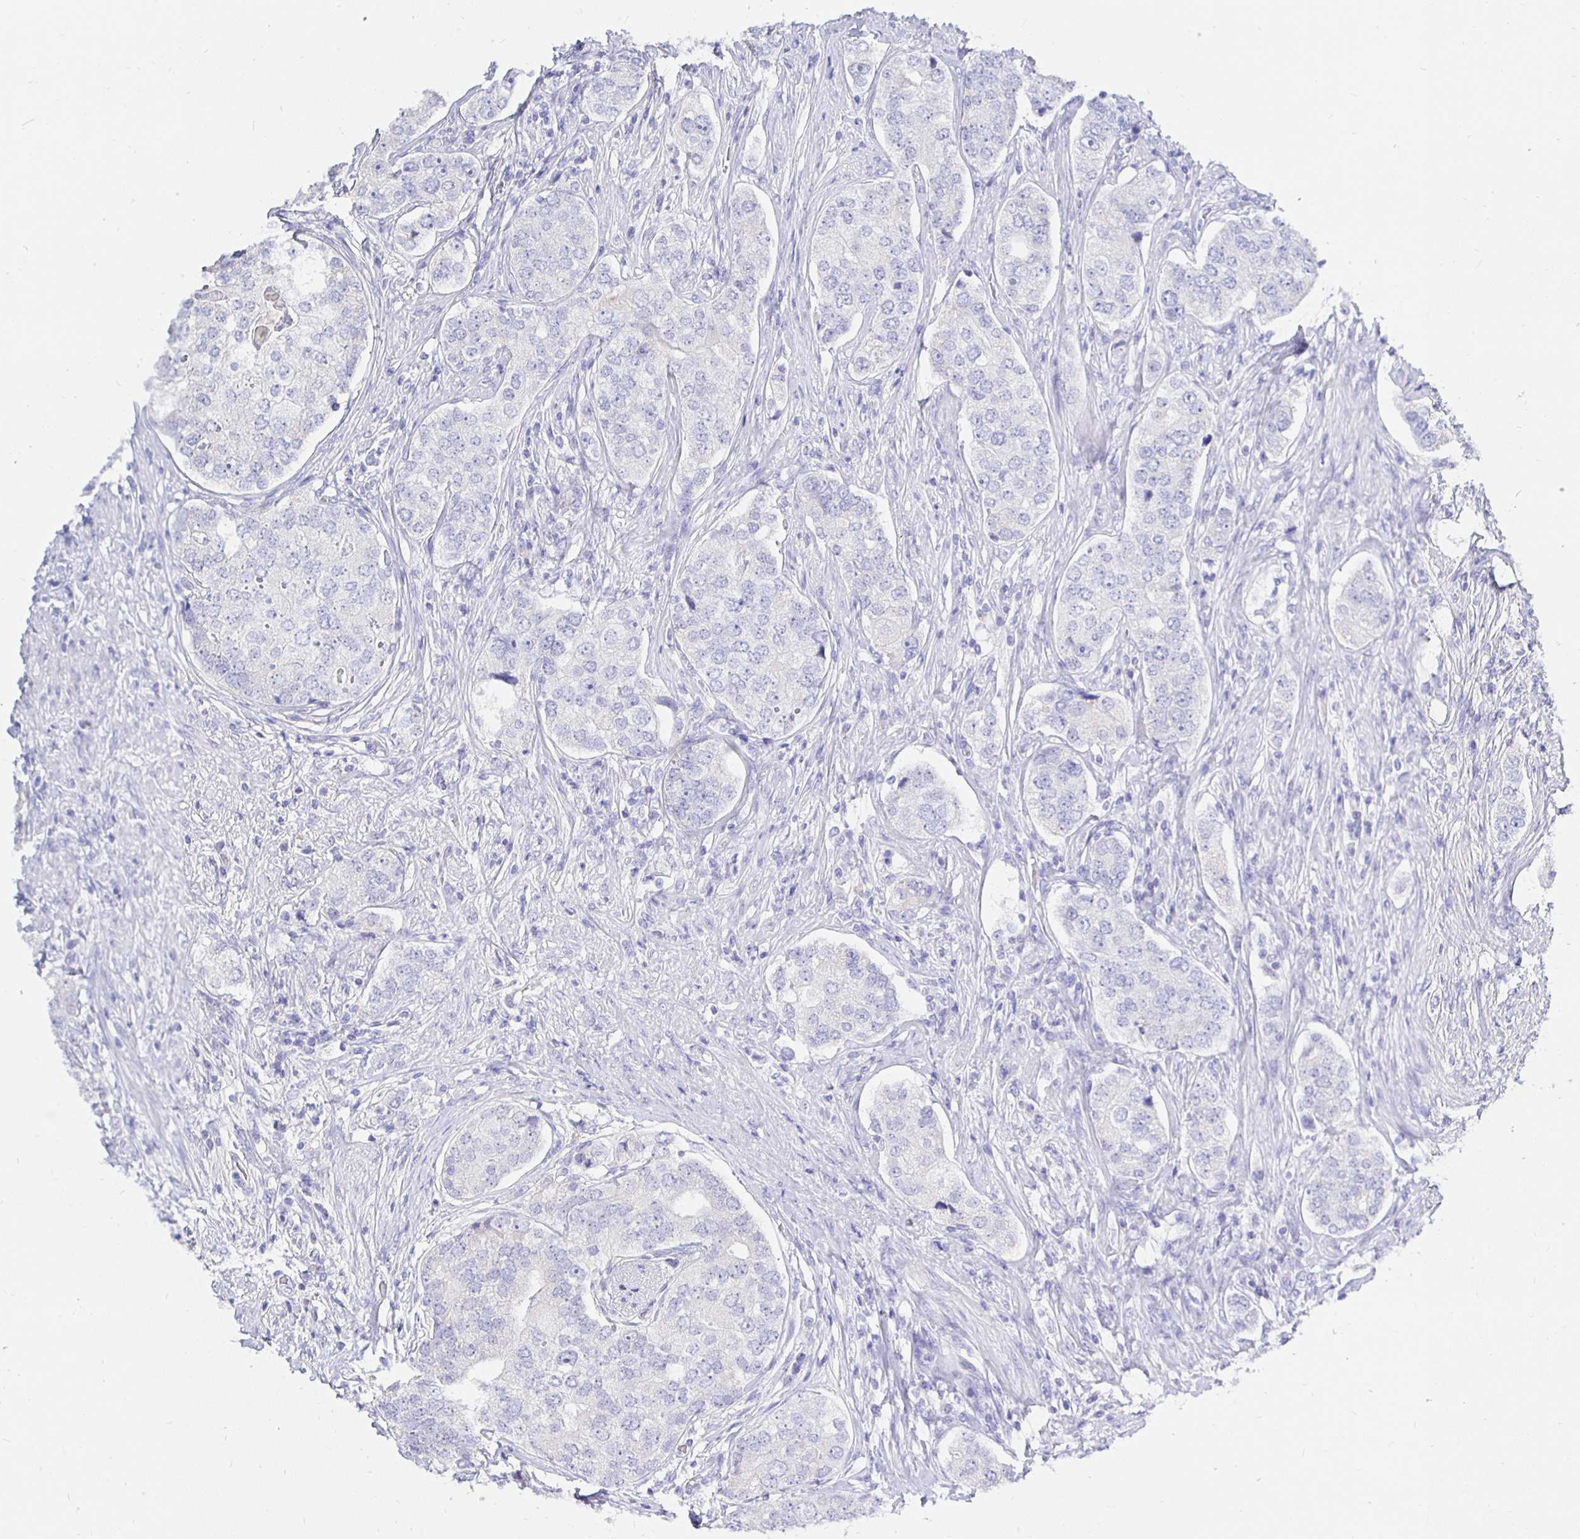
{"staining": {"intensity": "negative", "quantity": "none", "location": "none"}, "tissue": "prostate cancer", "cell_type": "Tumor cells", "image_type": "cancer", "snomed": [{"axis": "morphology", "description": "Adenocarcinoma, High grade"}, {"axis": "topography", "description": "Prostate"}], "caption": "This is an immunohistochemistry (IHC) histopathology image of human prostate cancer (high-grade adenocarcinoma). There is no expression in tumor cells.", "gene": "UMOD", "patient": {"sex": "male", "age": 60}}